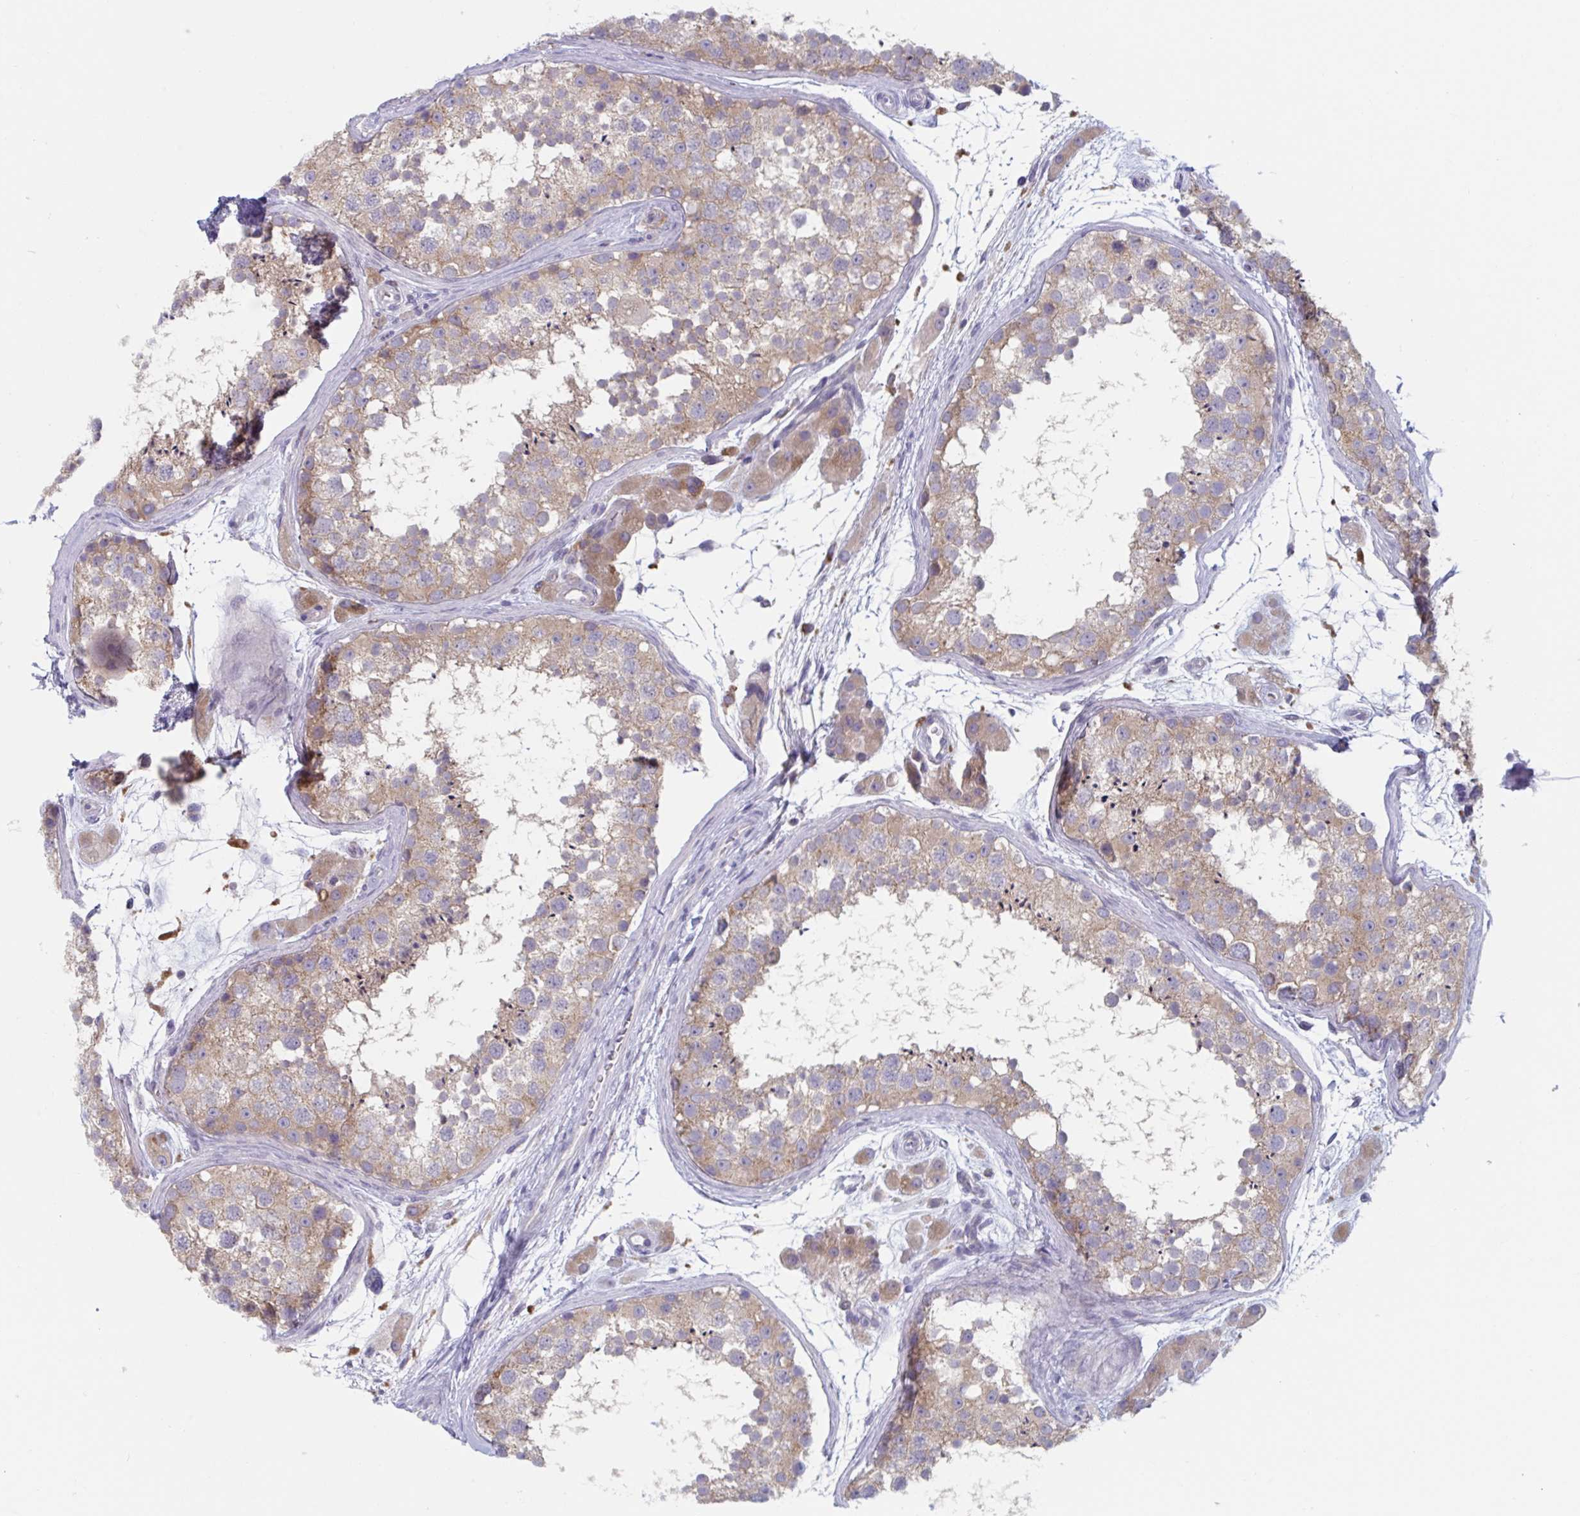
{"staining": {"intensity": "weak", "quantity": "25%-75%", "location": "cytoplasmic/membranous"}, "tissue": "testis", "cell_type": "Cells in seminiferous ducts", "image_type": "normal", "snomed": [{"axis": "morphology", "description": "Normal tissue, NOS"}, {"axis": "topography", "description": "Testis"}], "caption": "Immunohistochemical staining of normal testis exhibits weak cytoplasmic/membranous protein staining in about 25%-75% of cells in seminiferous ducts. The protein of interest is stained brown, and the nuclei are stained in blue (DAB (3,3'-diaminobenzidine) IHC with brightfield microscopy, high magnification).", "gene": "NIPSNAP1", "patient": {"sex": "male", "age": 41}}